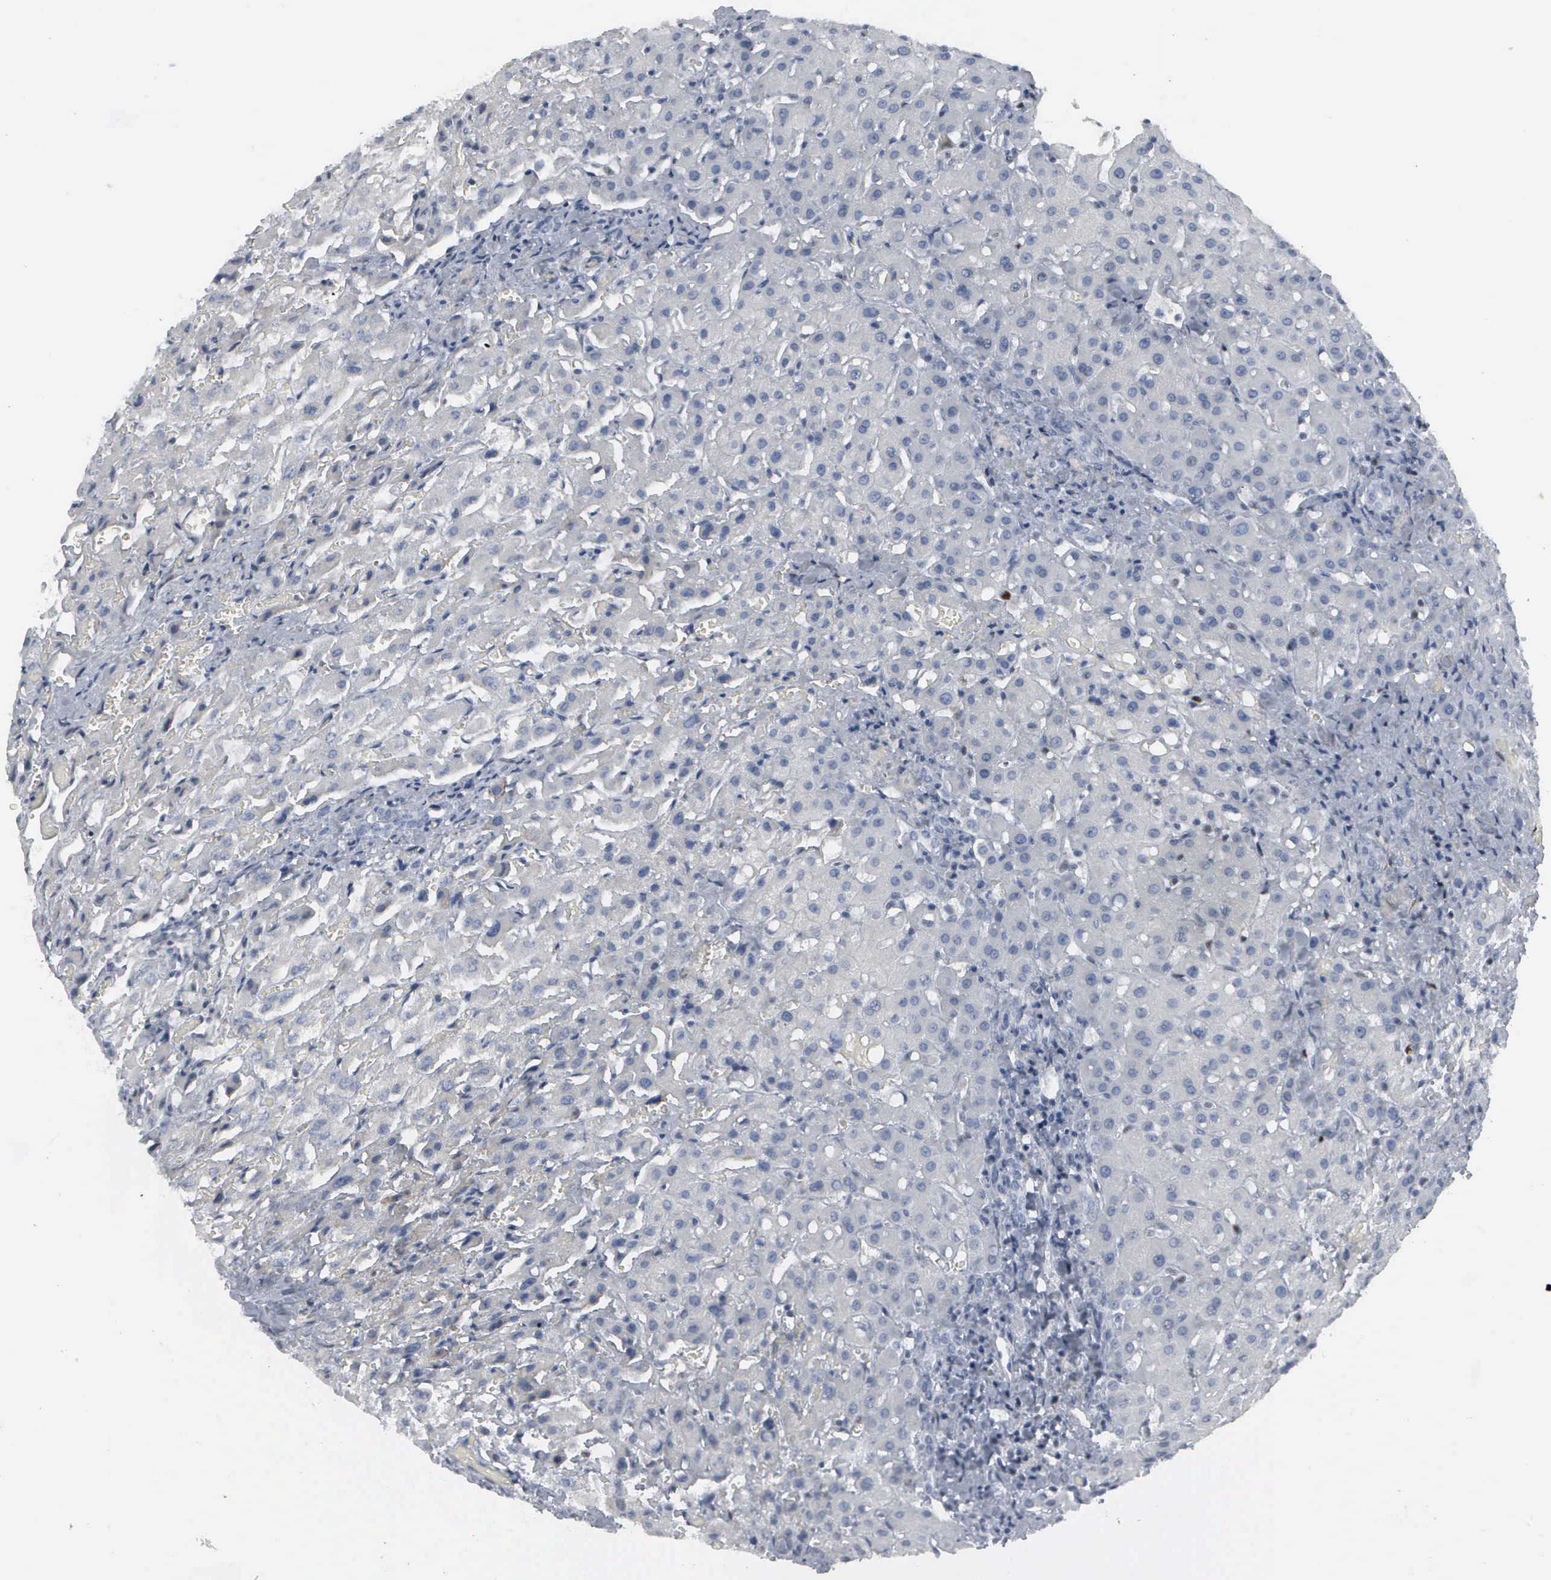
{"staining": {"intensity": "negative", "quantity": "none", "location": "none"}, "tissue": "liver", "cell_type": "Cholangiocytes", "image_type": "normal", "snomed": [{"axis": "morphology", "description": "Normal tissue, NOS"}, {"axis": "topography", "description": "Liver"}], "caption": "Immunohistochemistry (IHC) of benign human liver exhibits no positivity in cholangiocytes.", "gene": "CCND3", "patient": {"sex": "female", "age": 27}}